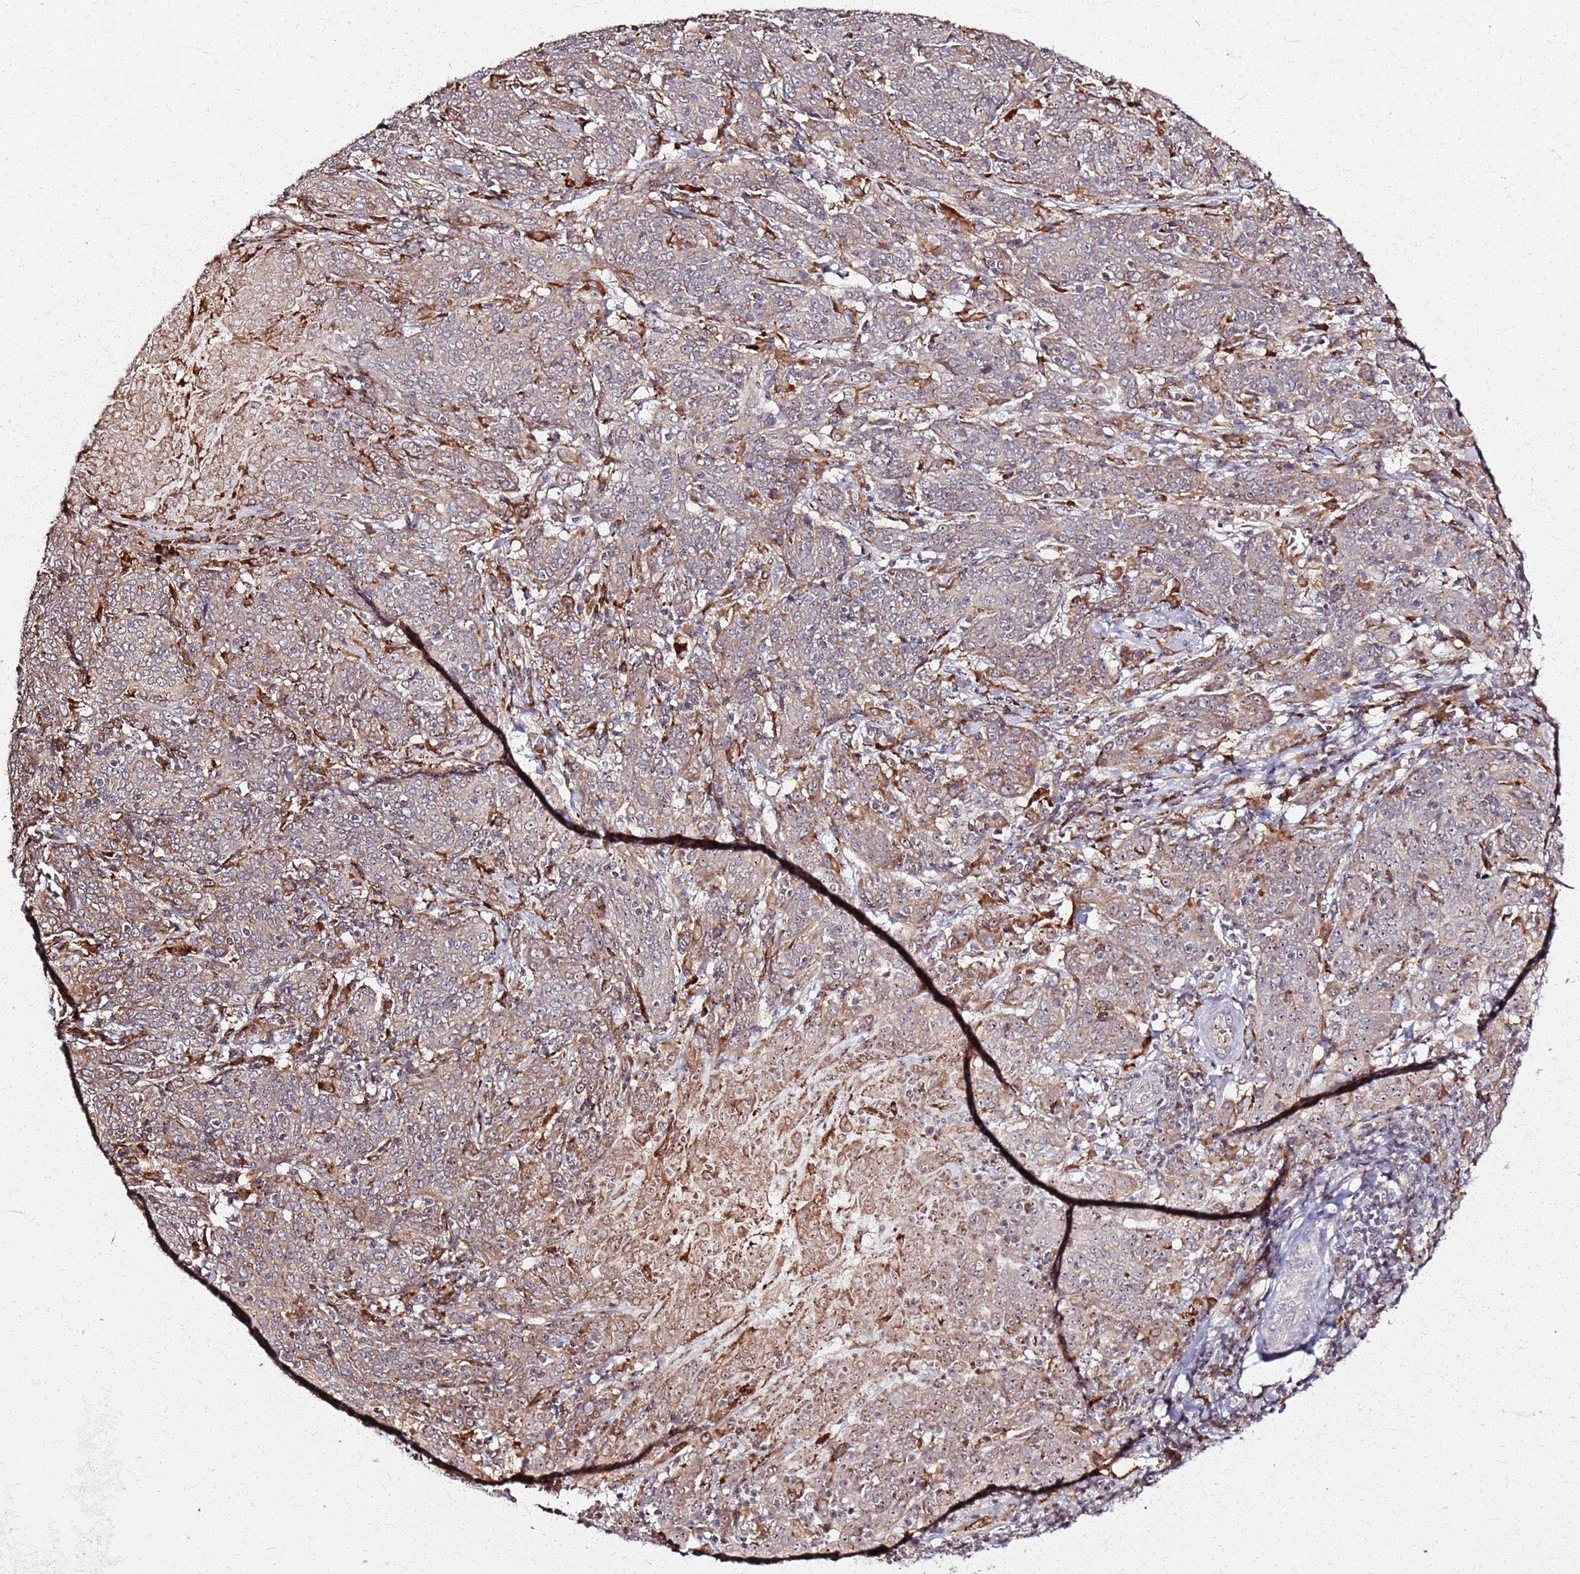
{"staining": {"intensity": "weak", "quantity": "25%-75%", "location": "cytoplasmic/membranous"}, "tissue": "cervical cancer", "cell_type": "Tumor cells", "image_type": "cancer", "snomed": [{"axis": "morphology", "description": "Squamous cell carcinoma, NOS"}, {"axis": "topography", "description": "Cervix"}], "caption": "Cervical cancer was stained to show a protein in brown. There is low levels of weak cytoplasmic/membranous staining in about 25%-75% of tumor cells.", "gene": "KRI1", "patient": {"sex": "female", "age": 67}}